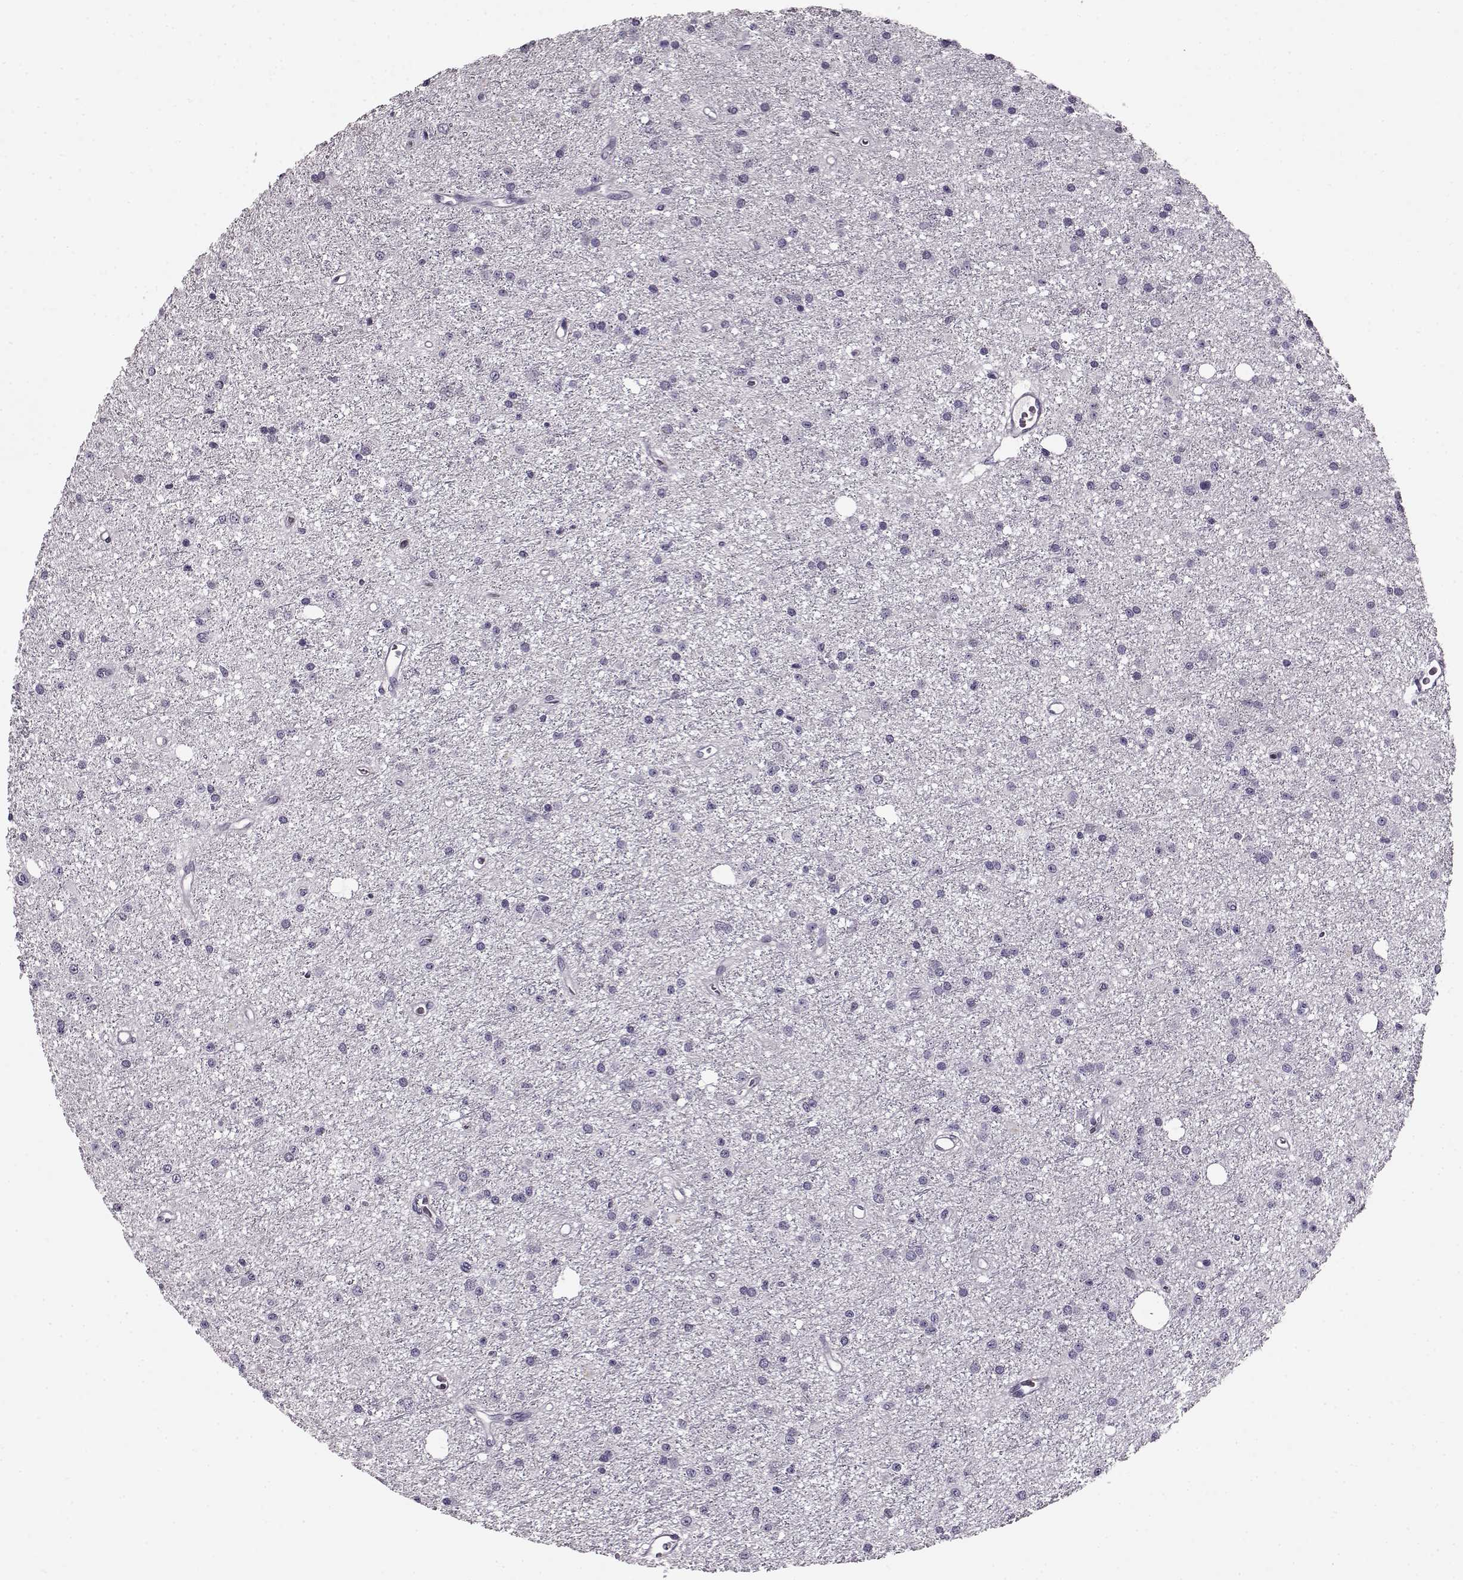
{"staining": {"intensity": "negative", "quantity": "none", "location": "none"}, "tissue": "glioma", "cell_type": "Tumor cells", "image_type": "cancer", "snomed": [{"axis": "morphology", "description": "Glioma, malignant, Low grade"}, {"axis": "topography", "description": "Brain"}], "caption": "IHC photomicrograph of neoplastic tissue: human malignant low-grade glioma stained with DAB demonstrates no significant protein positivity in tumor cells. The staining was performed using DAB (3,3'-diaminobenzidine) to visualize the protein expression in brown, while the nuclei were stained in blue with hematoxylin (Magnification: 20x).", "gene": "RP1L1", "patient": {"sex": "male", "age": 27}}